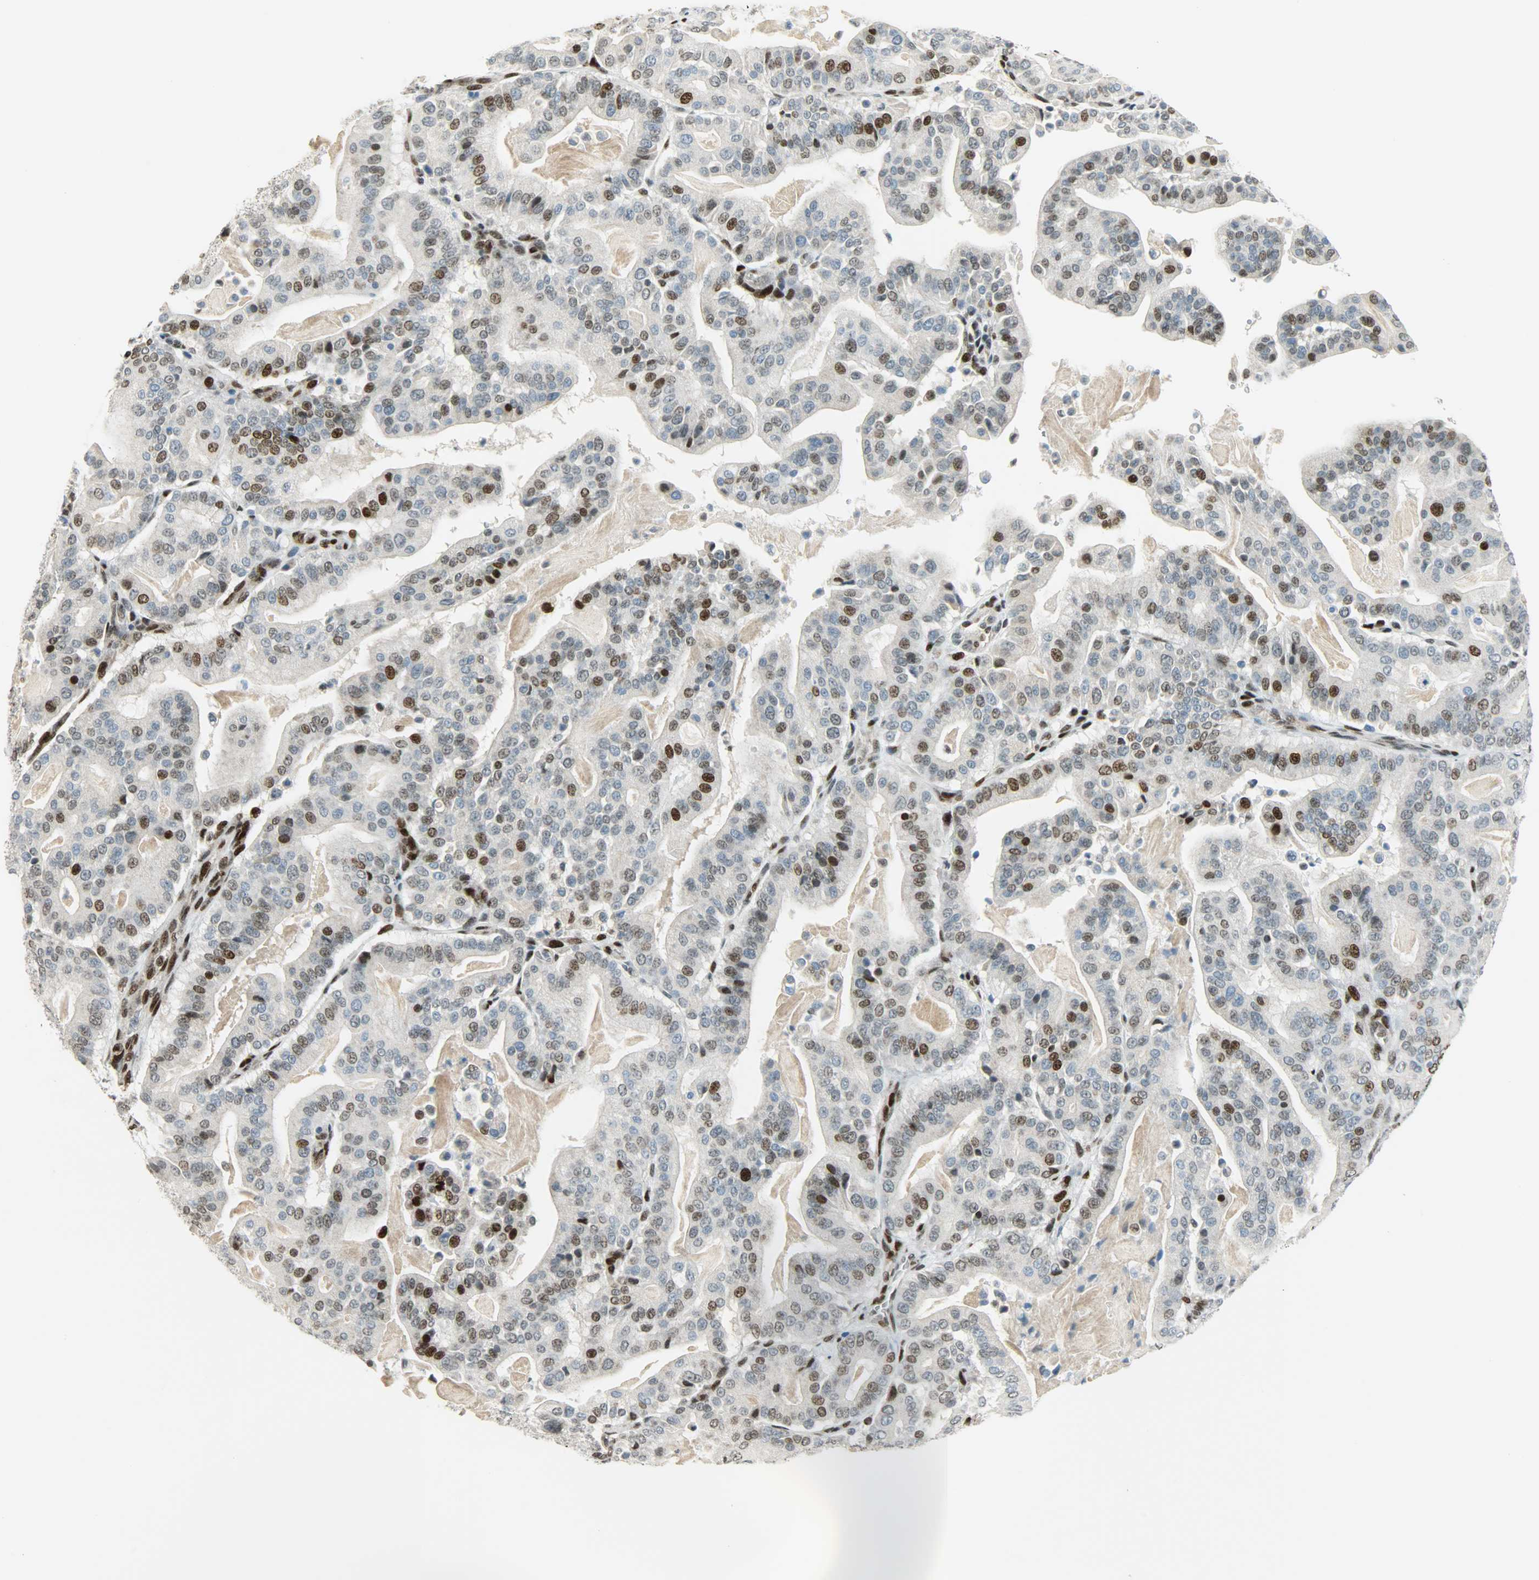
{"staining": {"intensity": "strong", "quantity": "<25%", "location": "nuclear"}, "tissue": "pancreatic cancer", "cell_type": "Tumor cells", "image_type": "cancer", "snomed": [{"axis": "morphology", "description": "Adenocarcinoma, NOS"}, {"axis": "topography", "description": "Pancreas"}], "caption": "Pancreatic cancer (adenocarcinoma) stained with a brown dye demonstrates strong nuclear positive expression in about <25% of tumor cells.", "gene": "JUNB", "patient": {"sex": "male", "age": 63}}